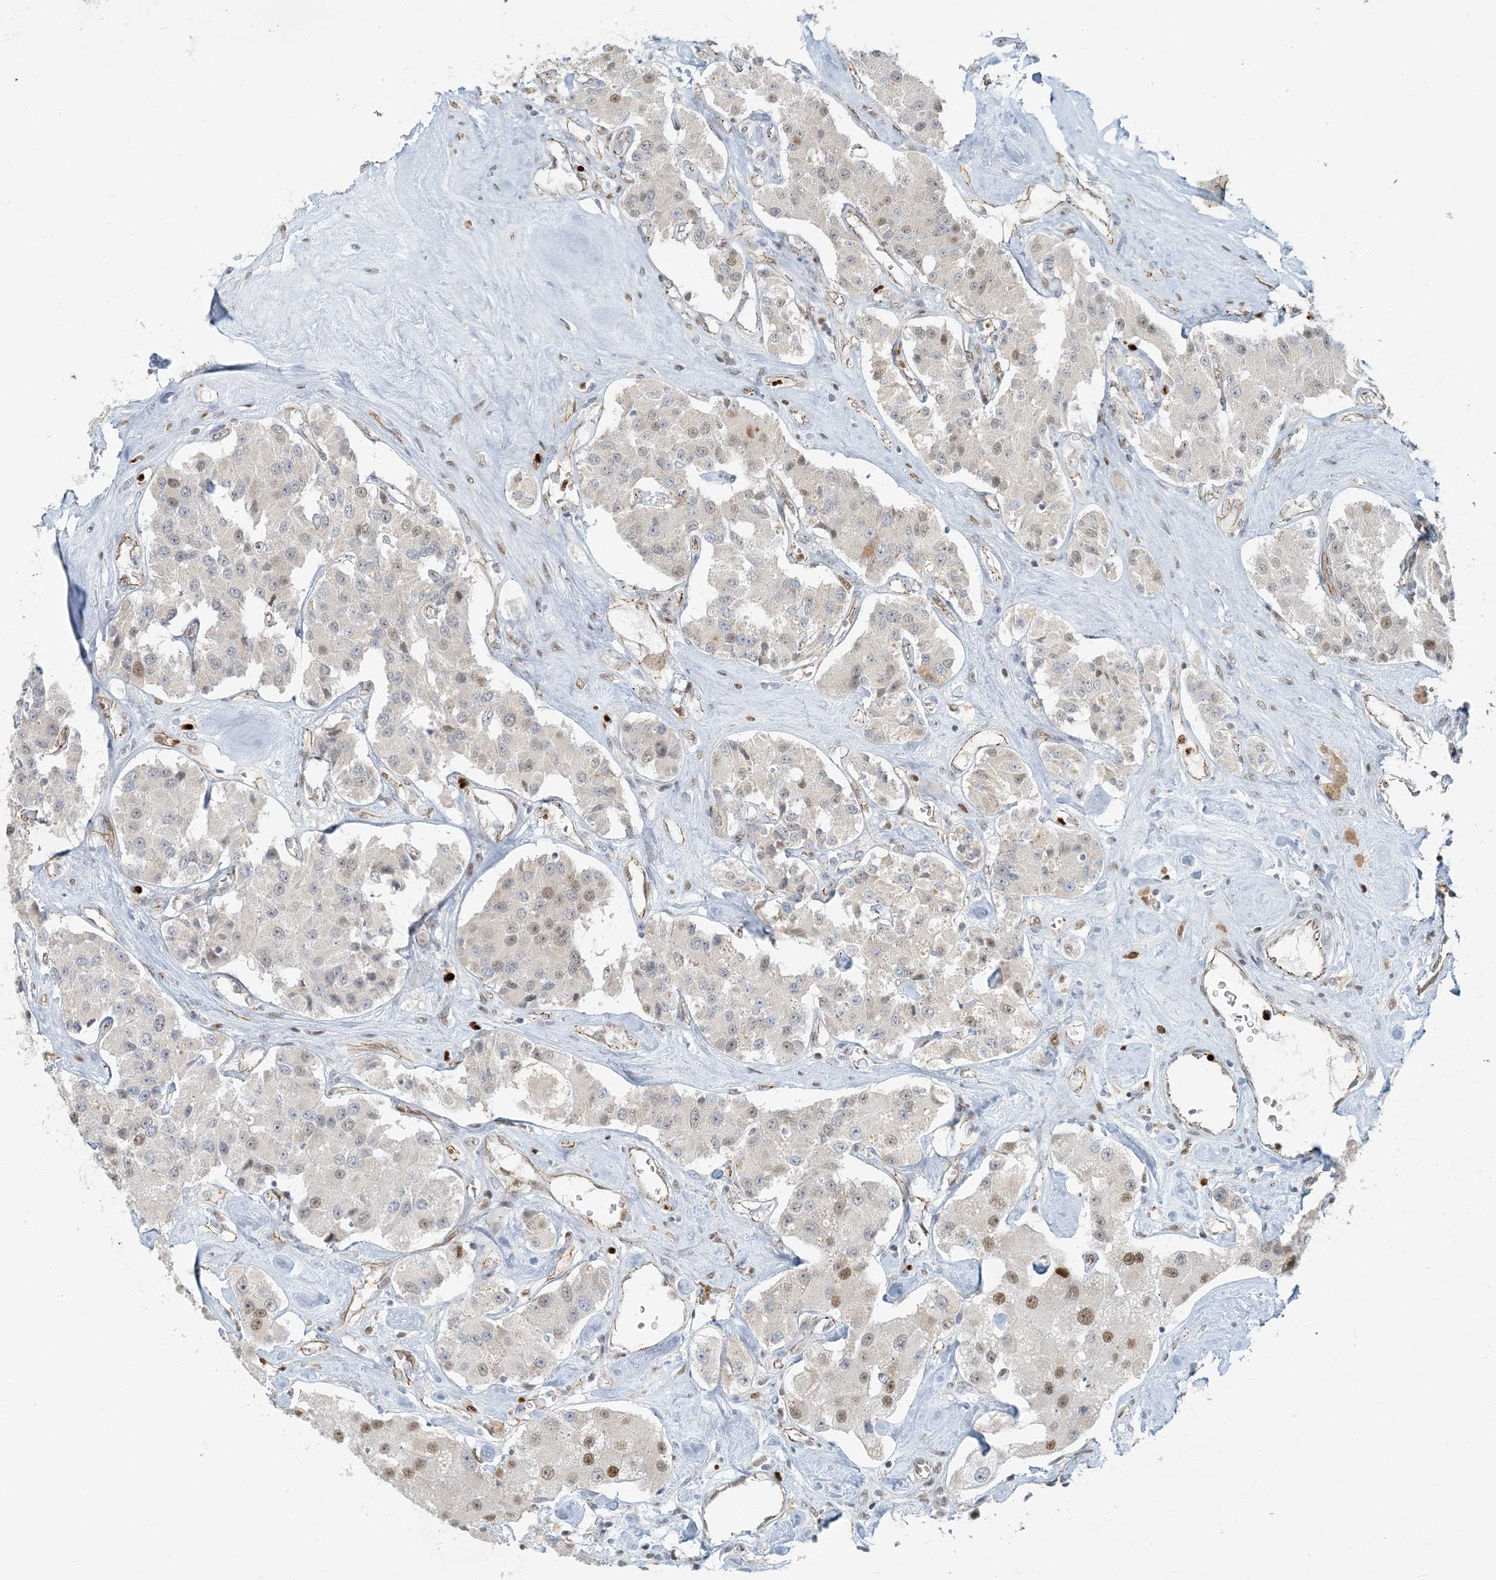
{"staining": {"intensity": "moderate", "quantity": "<25%", "location": "nuclear"}, "tissue": "carcinoid", "cell_type": "Tumor cells", "image_type": "cancer", "snomed": [{"axis": "morphology", "description": "Carcinoid, malignant, NOS"}, {"axis": "topography", "description": "Pancreas"}], "caption": "Immunohistochemical staining of carcinoid reveals moderate nuclear protein positivity in approximately <25% of tumor cells.", "gene": "AK9", "patient": {"sex": "male", "age": 41}}